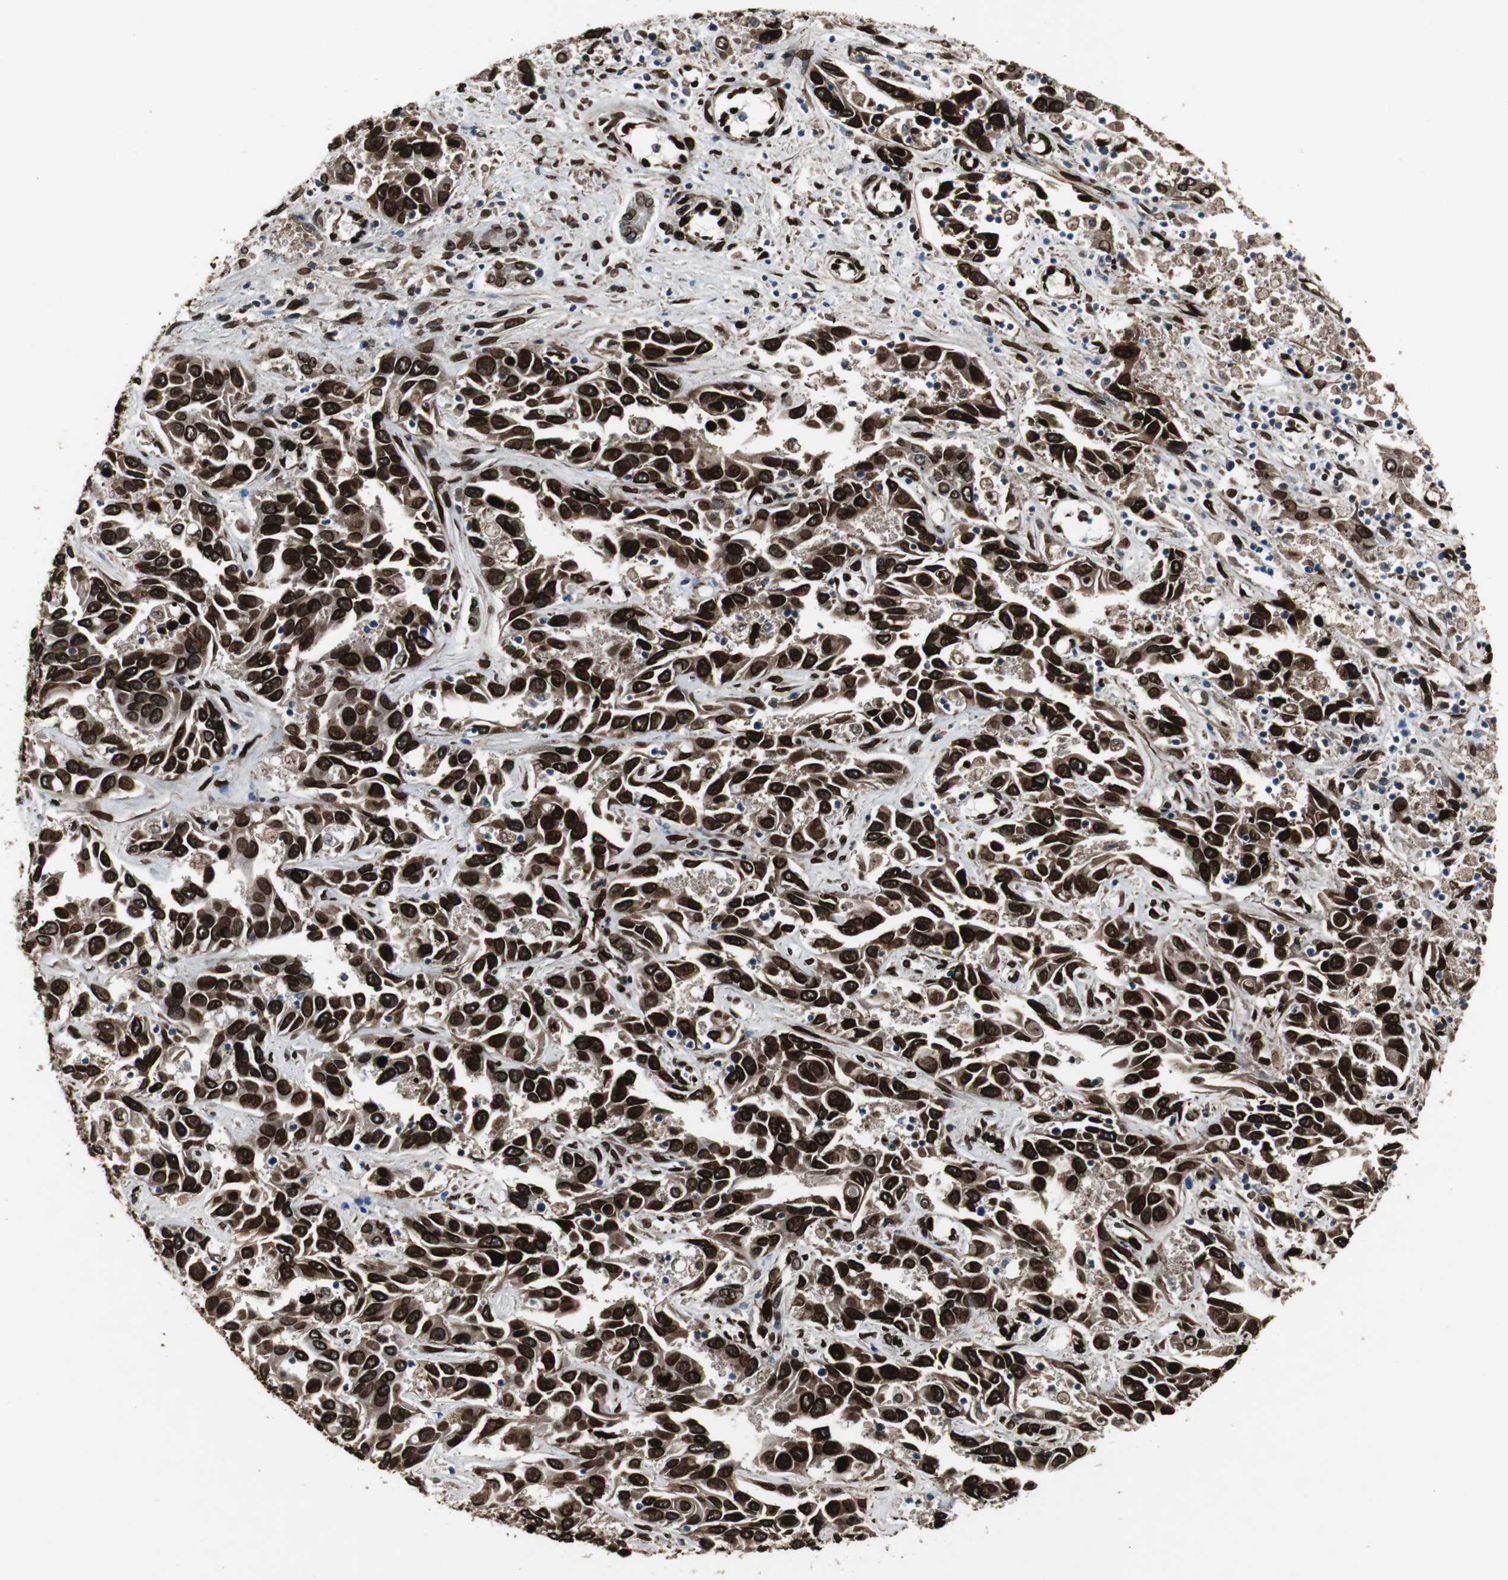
{"staining": {"intensity": "strong", "quantity": ">75%", "location": "cytoplasmic/membranous,nuclear"}, "tissue": "liver cancer", "cell_type": "Tumor cells", "image_type": "cancer", "snomed": [{"axis": "morphology", "description": "Cholangiocarcinoma"}, {"axis": "topography", "description": "Liver"}], "caption": "A photomicrograph of liver cancer stained for a protein exhibits strong cytoplasmic/membranous and nuclear brown staining in tumor cells. The staining was performed using DAB to visualize the protein expression in brown, while the nuclei were stained in blue with hematoxylin (Magnification: 20x).", "gene": "LMNA", "patient": {"sex": "female", "age": 52}}